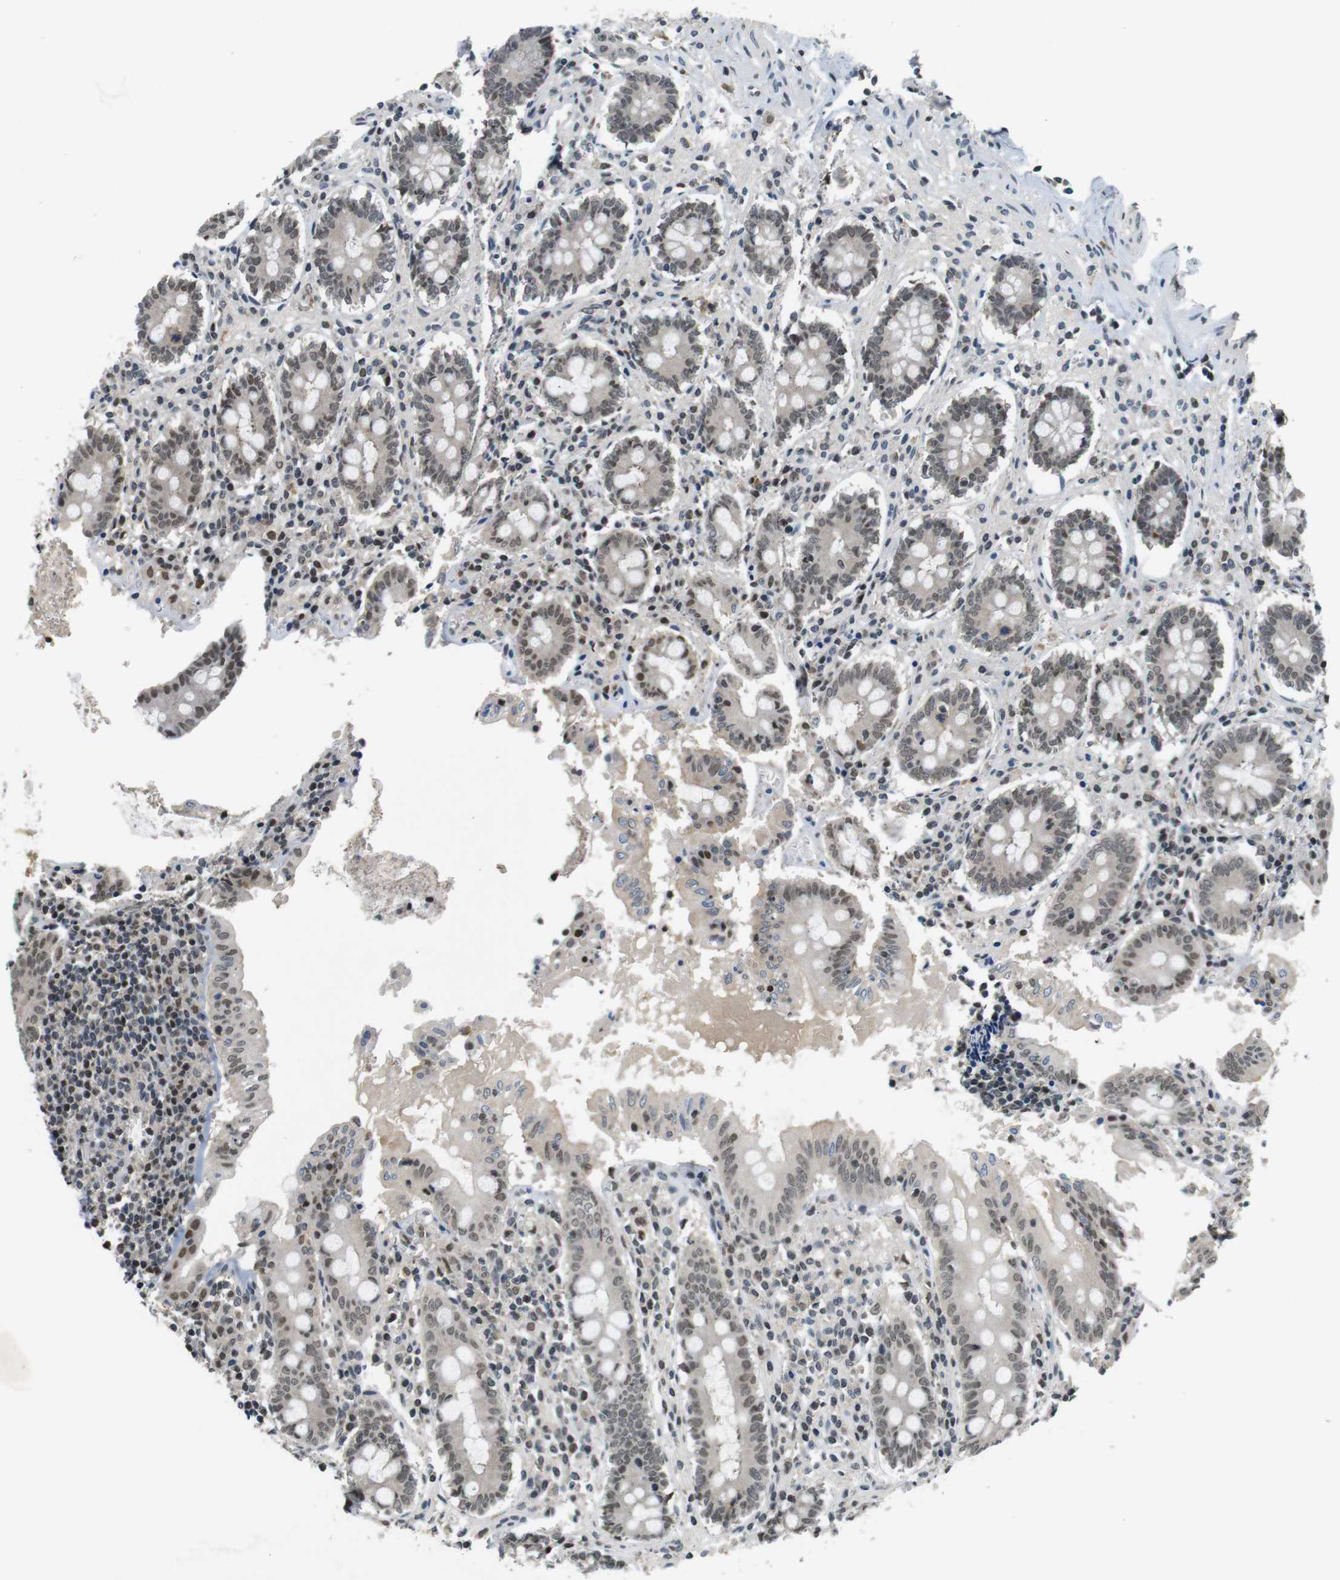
{"staining": {"intensity": "weak", "quantity": "25%-75%", "location": "nuclear"}, "tissue": "appendix", "cell_type": "Glandular cells", "image_type": "normal", "snomed": [{"axis": "morphology", "description": "Normal tissue, NOS"}, {"axis": "topography", "description": "Appendix"}], "caption": "High-magnification brightfield microscopy of unremarkable appendix stained with DAB (3,3'-diaminobenzidine) (brown) and counterstained with hematoxylin (blue). glandular cells exhibit weak nuclear positivity is seen in about25%-75% of cells.", "gene": "NEK4", "patient": {"sex": "female", "age": 50}}